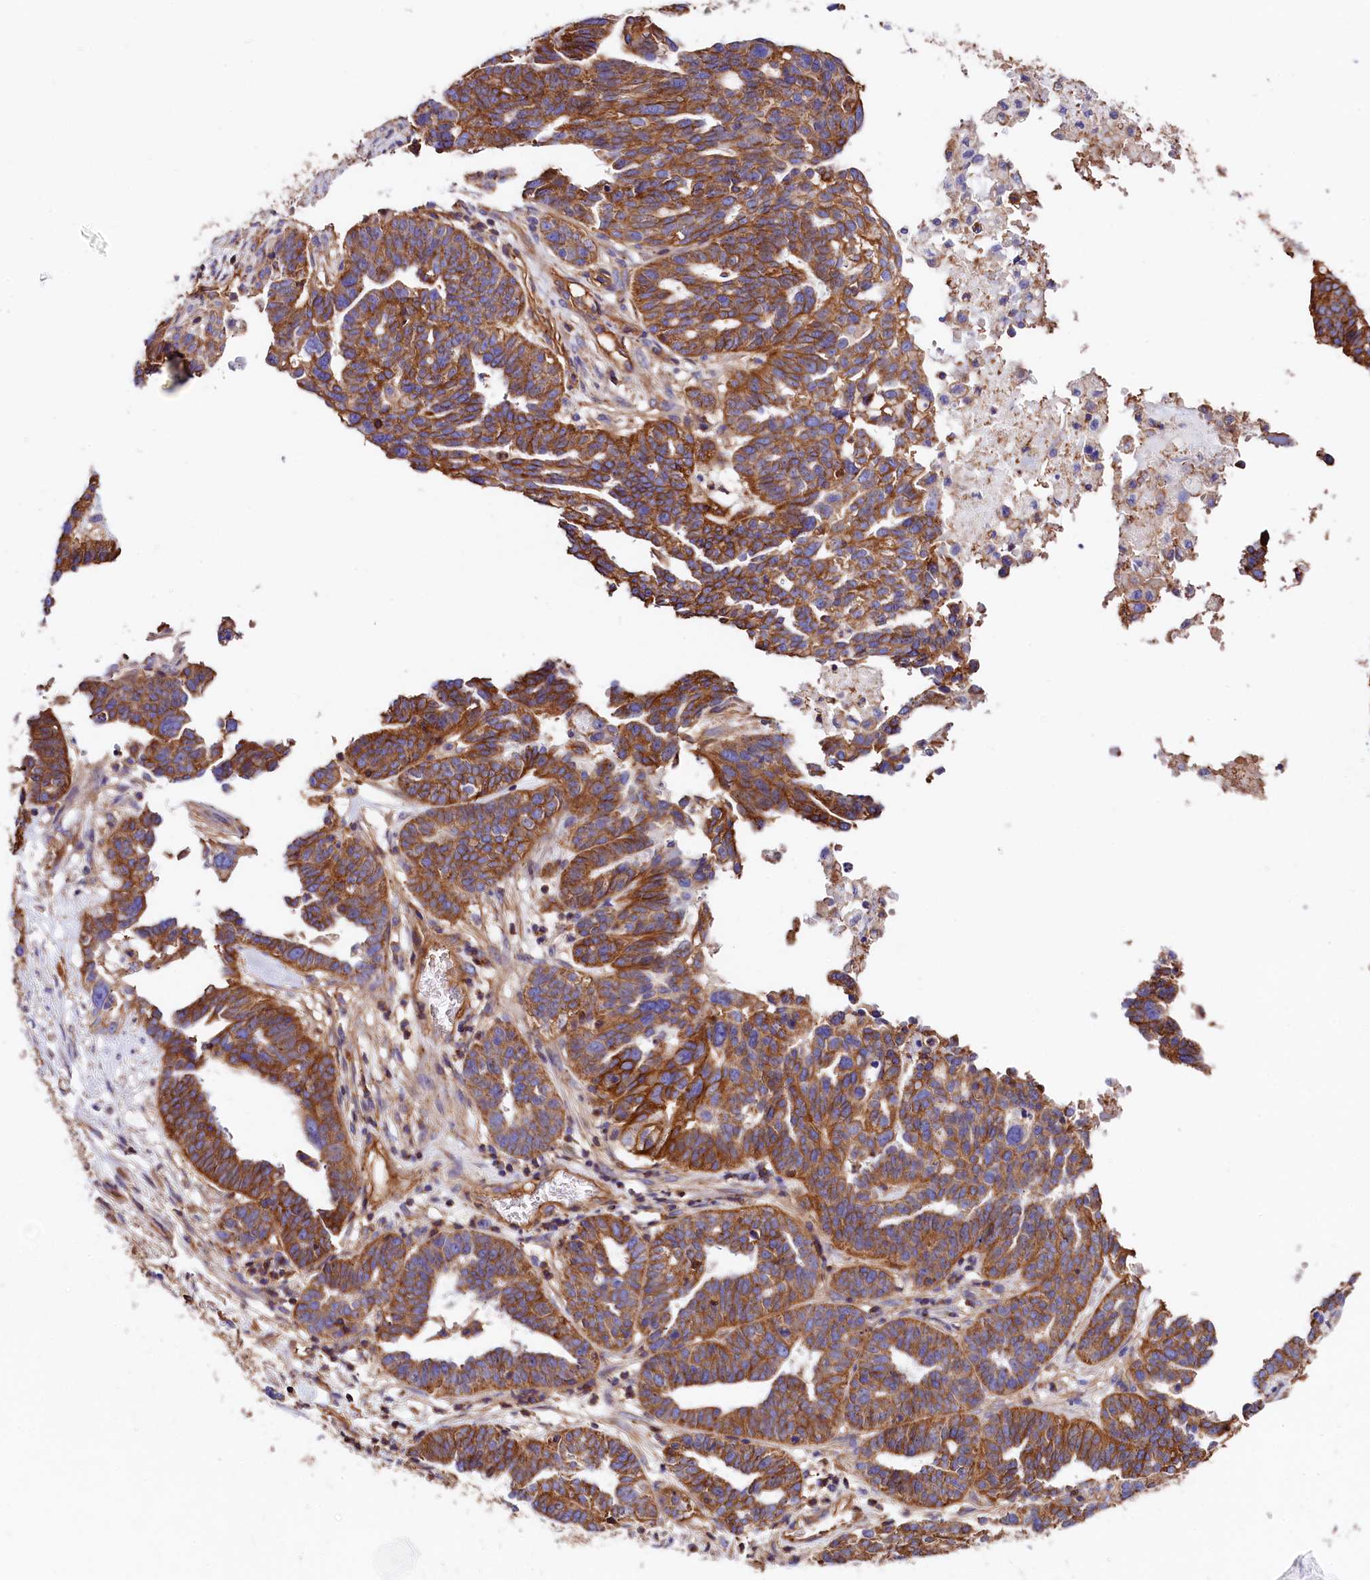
{"staining": {"intensity": "strong", "quantity": ">75%", "location": "cytoplasmic/membranous"}, "tissue": "ovarian cancer", "cell_type": "Tumor cells", "image_type": "cancer", "snomed": [{"axis": "morphology", "description": "Cystadenocarcinoma, serous, NOS"}, {"axis": "topography", "description": "Ovary"}], "caption": "The histopathology image demonstrates immunohistochemical staining of ovarian cancer. There is strong cytoplasmic/membranous positivity is appreciated in about >75% of tumor cells.", "gene": "ATP2B4", "patient": {"sex": "female", "age": 59}}